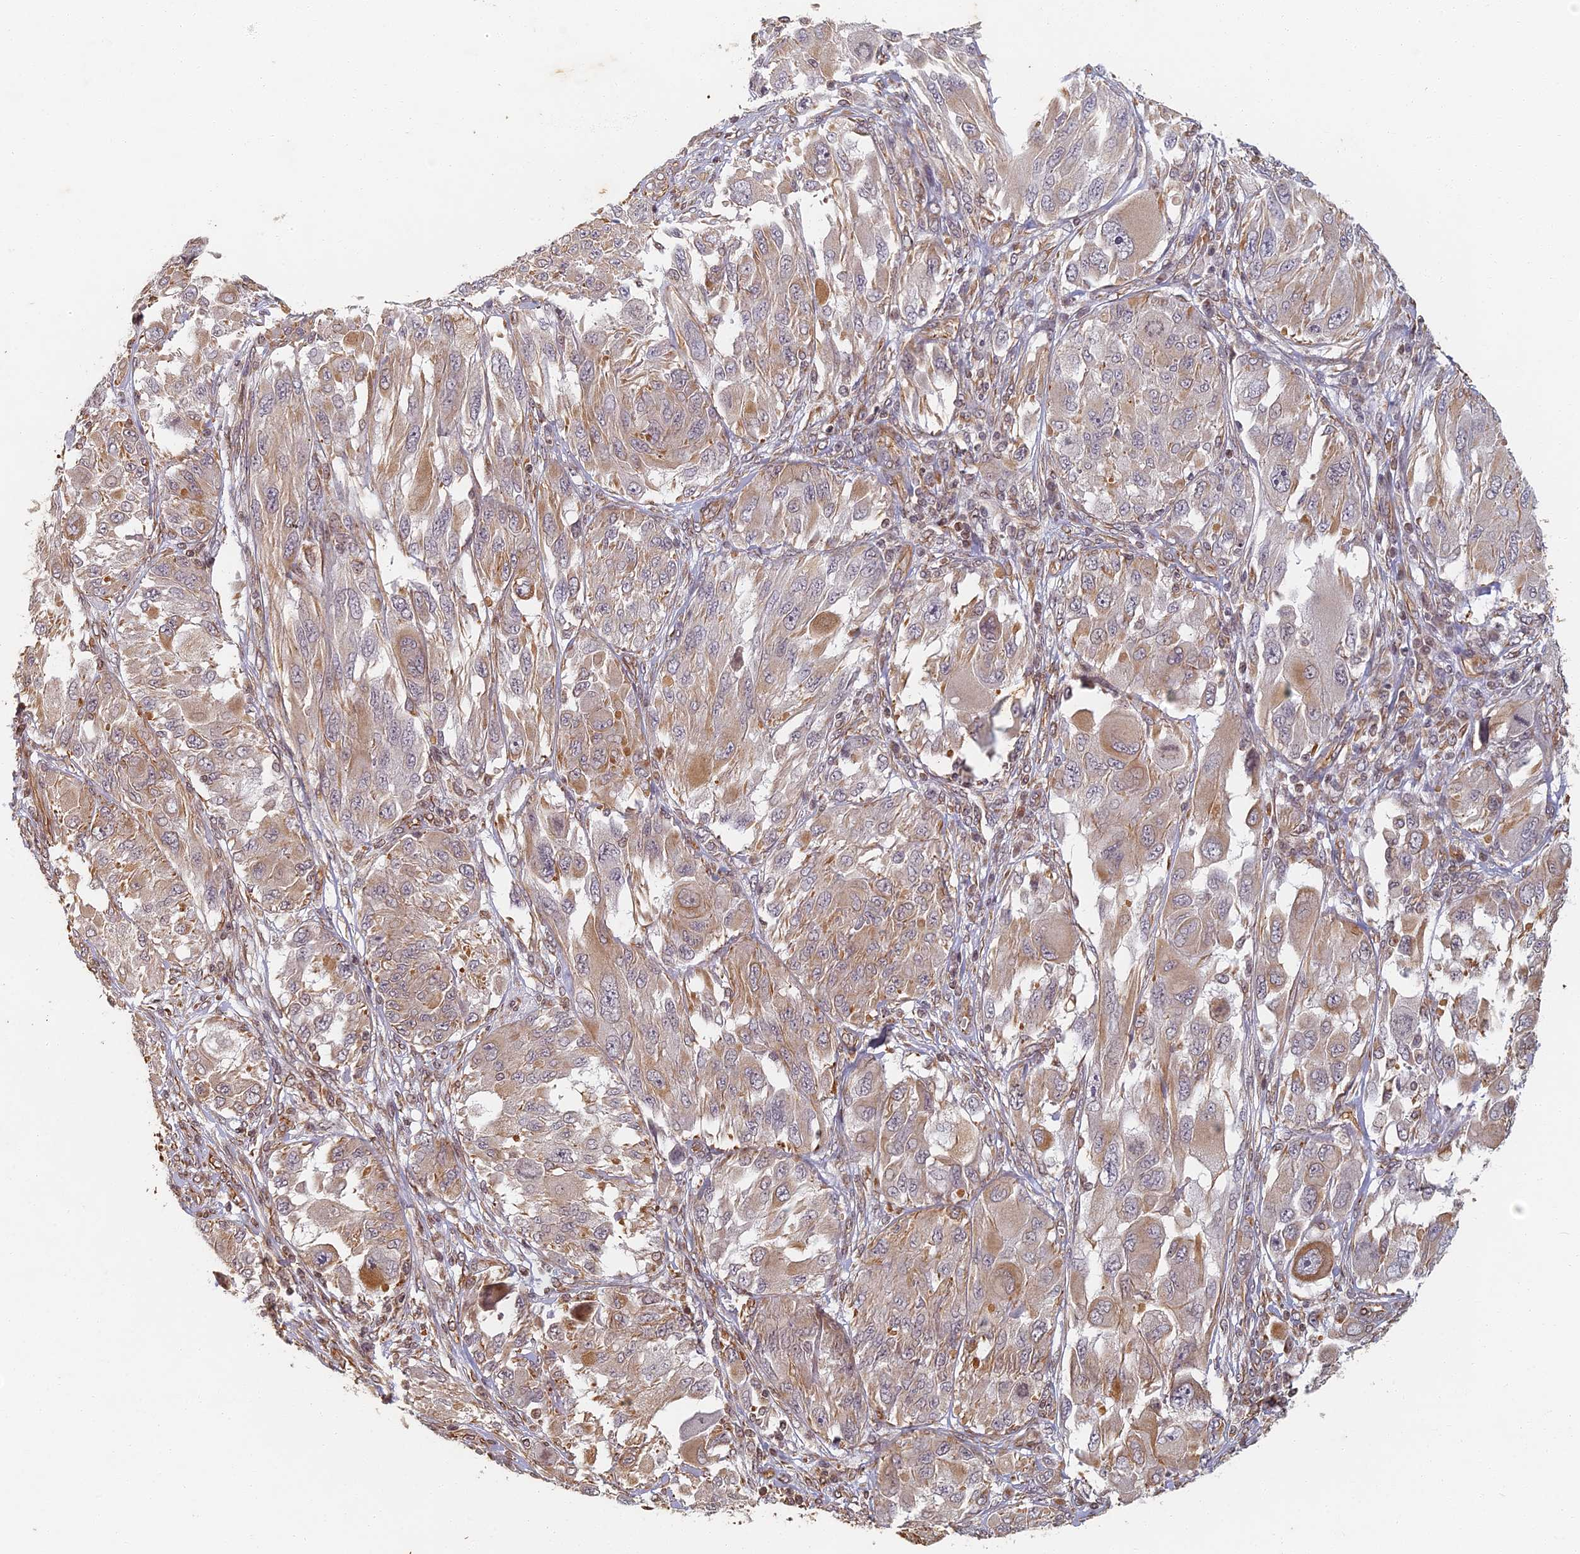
{"staining": {"intensity": "weak", "quantity": ">75%", "location": "cytoplasmic/membranous"}, "tissue": "melanoma", "cell_type": "Tumor cells", "image_type": "cancer", "snomed": [{"axis": "morphology", "description": "Malignant melanoma, NOS"}, {"axis": "topography", "description": "Skin"}], "caption": "About >75% of tumor cells in human melanoma exhibit weak cytoplasmic/membranous protein staining as visualized by brown immunohistochemical staining.", "gene": "ABCB10", "patient": {"sex": "female", "age": 91}}